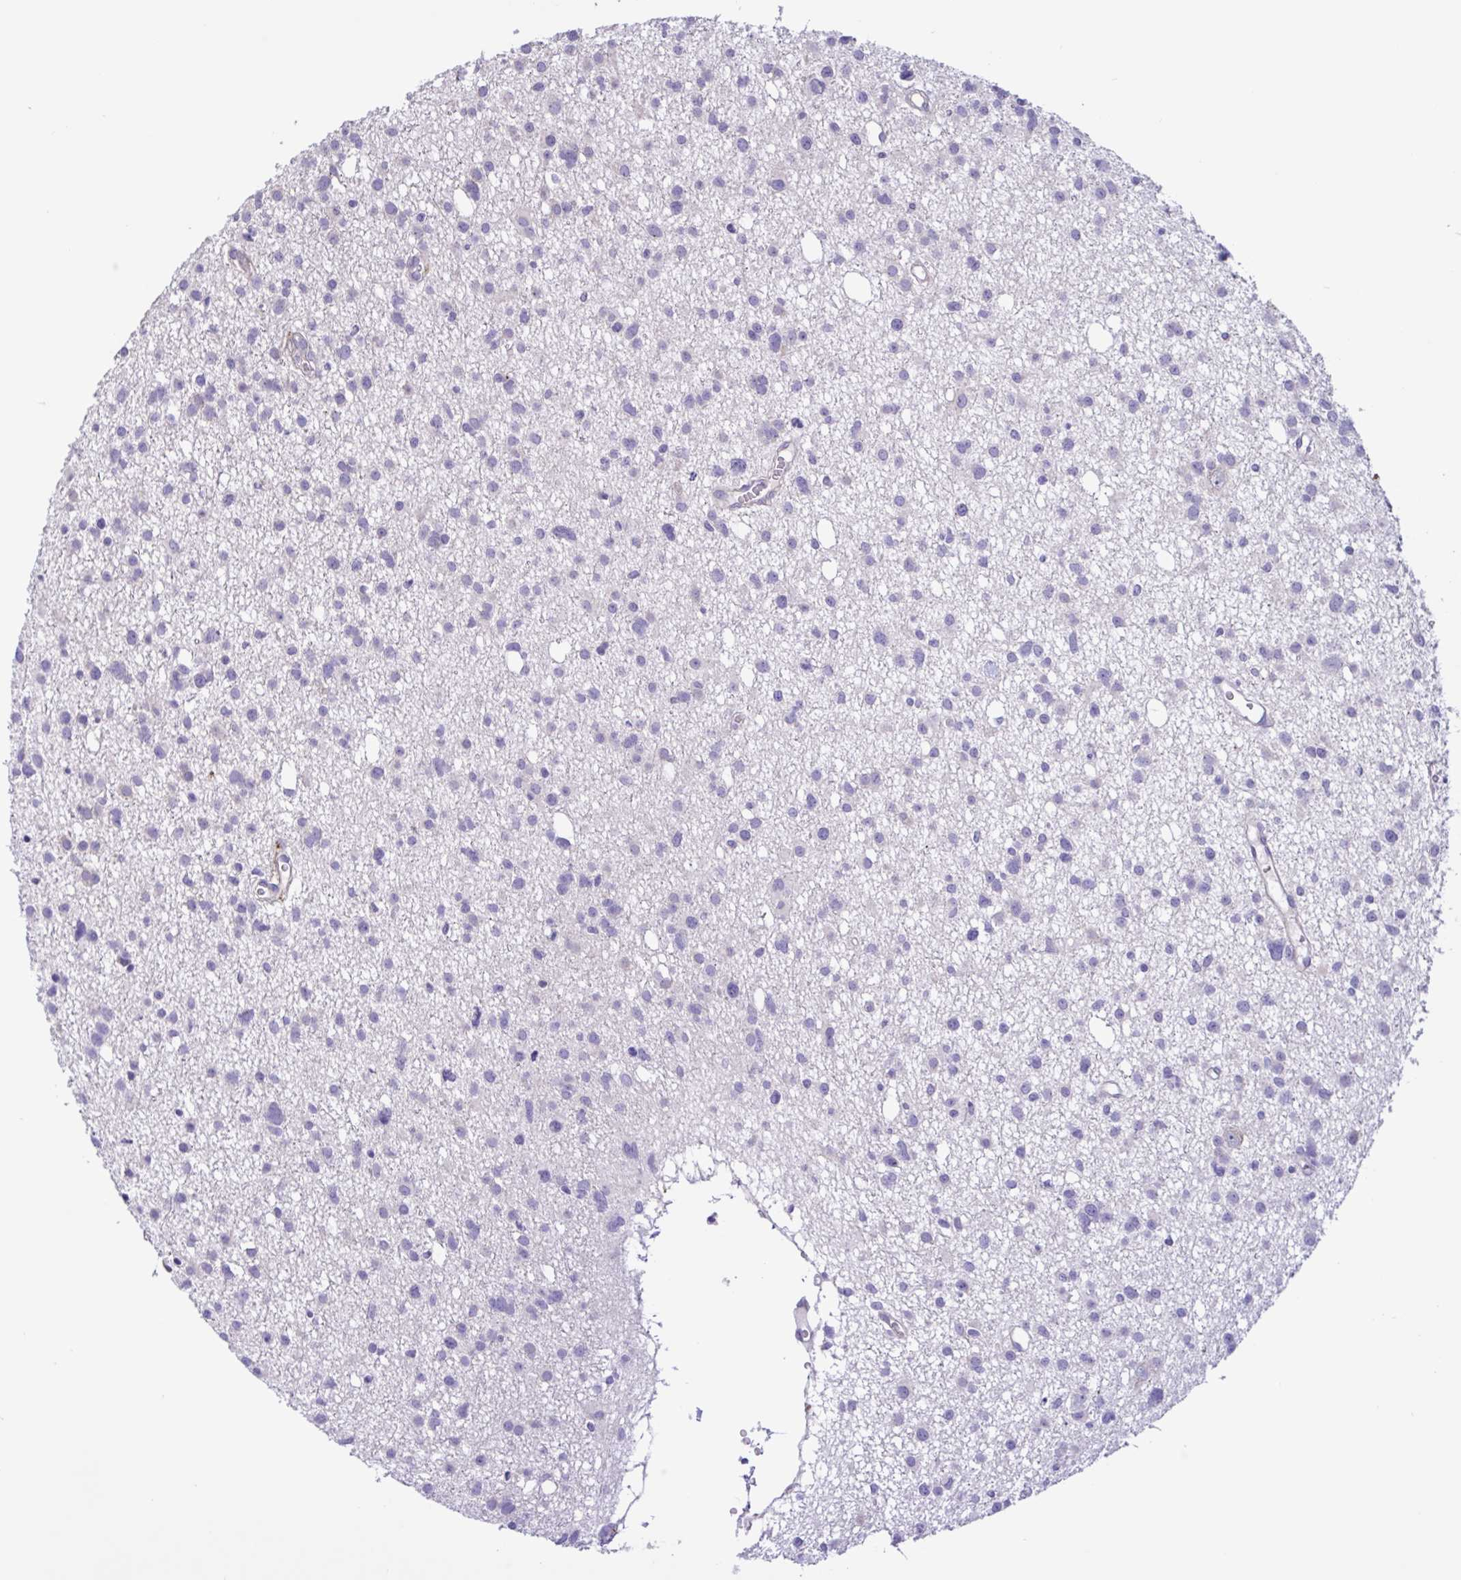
{"staining": {"intensity": "negative", "quantity": "none", "location": "none"}, "tissue": "glioma", "cell_type": "Tumor cells", "image_type": "cancer", "snomed": [{"axis": "morphology", "description": "Glioma, malignant, High grade"}, {"axis": "topography", "description": "Brain"}], "caption": "Immunohistochemical staining of human malignant glioma (high-grade) reveals no significant positivity in tumor cells. Brightfield microscopy of immunohistochemistry stained with DAB (brown) and hematoxylin (blue), captured at high magnification.", "gene": "DSC3", "patient": {"sex": "male", "age": 23}}